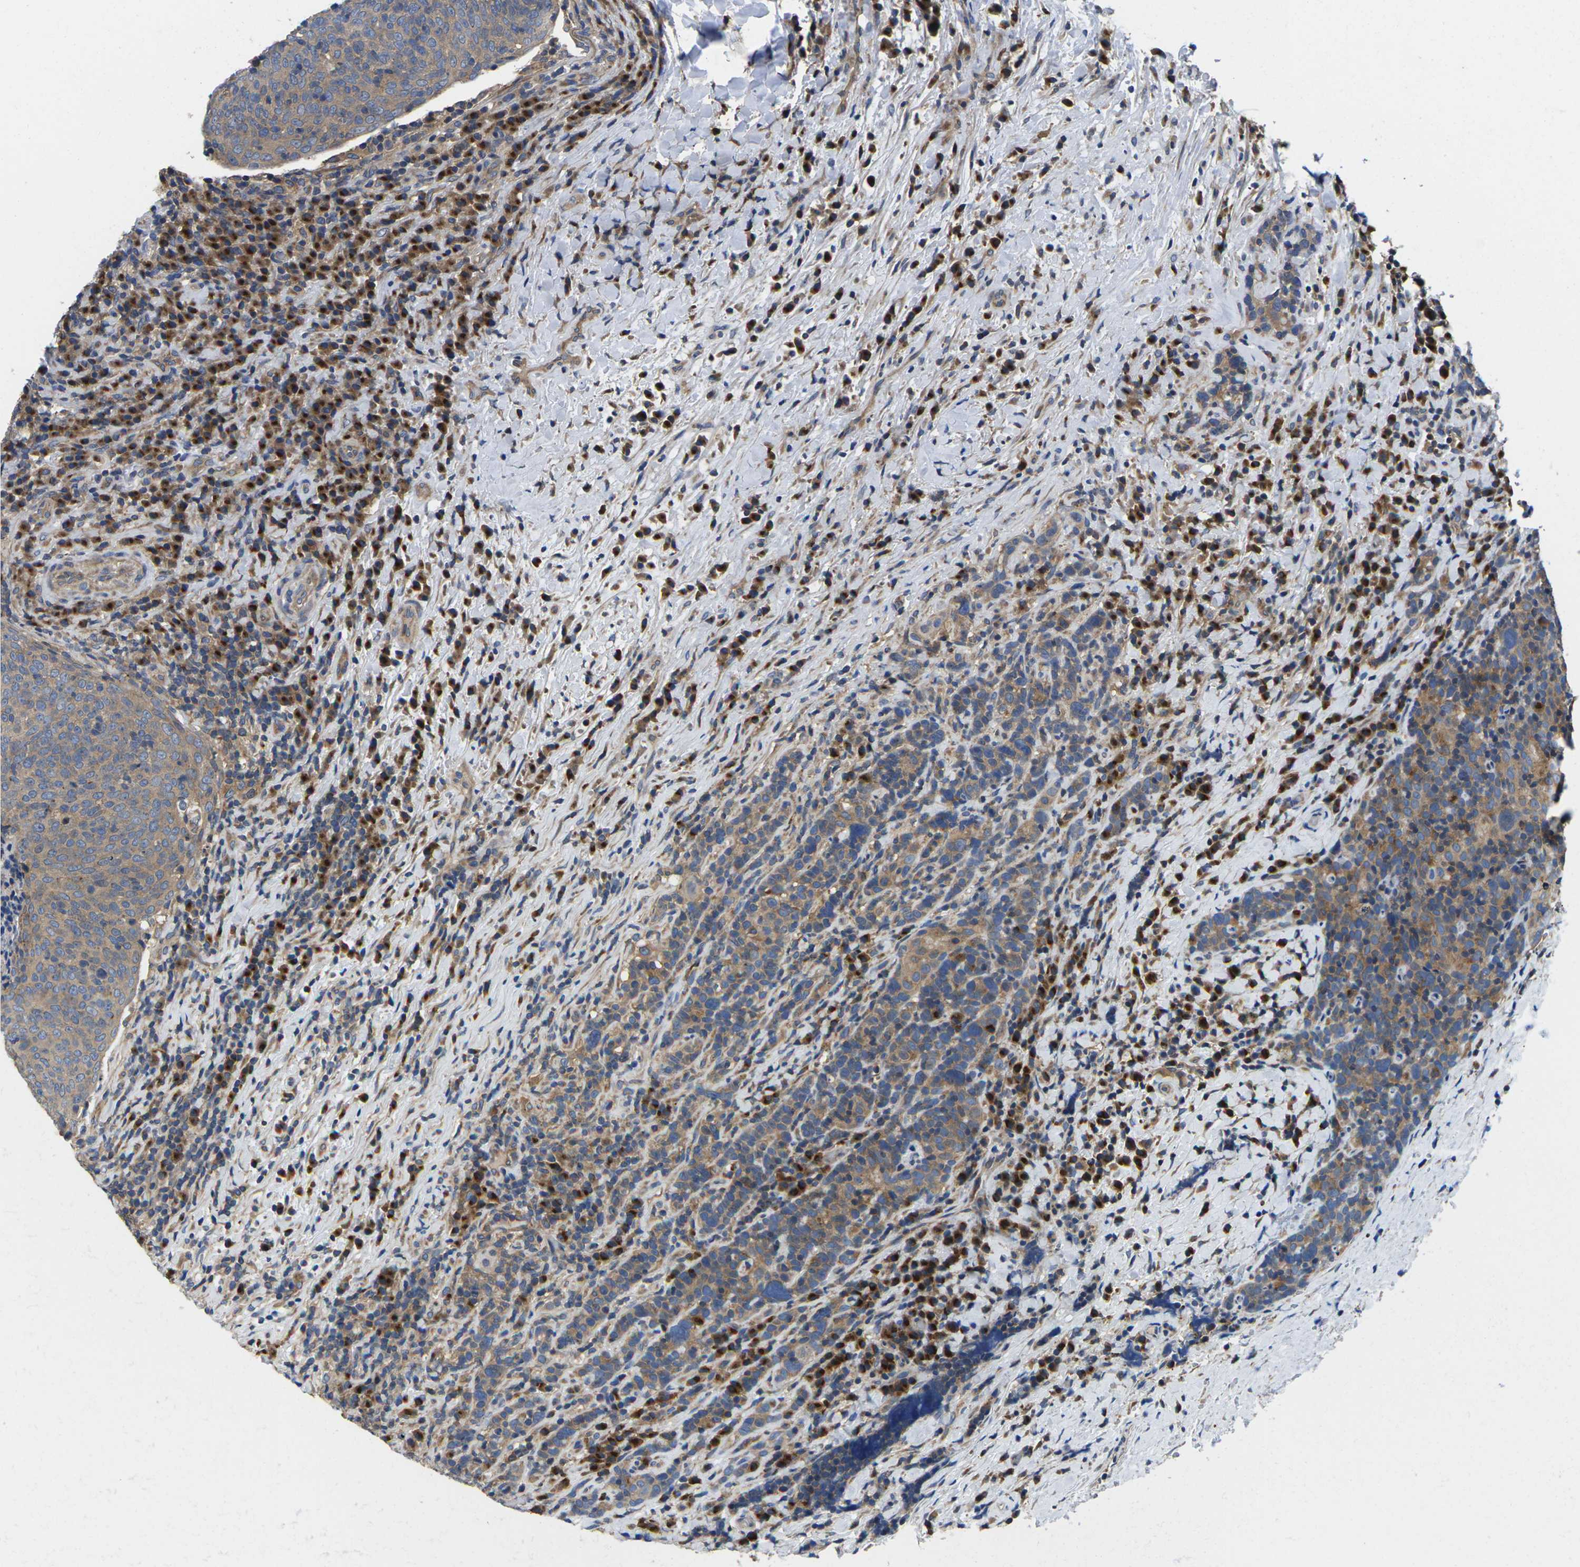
{"staining": {"intensity": "moderate", "quantity": ">75%", "location": "cytoplasmic/membranous"}, "tissue": "head and neck cancer", "cell_type": "Tumor cells", "image_type": "cancer", "snomed": [{"axis": "morphology", "description": "Squamous cell carcinoma, NOS"}, {"axis": "morphology", "description": "Squamous cell carcinoma, metastatic, NOS"}, {"axis": "topography", "description": "Lymph node"}, {"axis": "topography", "description": "Head-Neck"}], "caption": "DAB immunohistochemical staining of head and neck cancer reveals moderate cytoplasmic/membranous protein positivity in approximately >75% of tumor cells.", "gene": "TMCC2", "patient": {"sex": "male", "age": 62}}